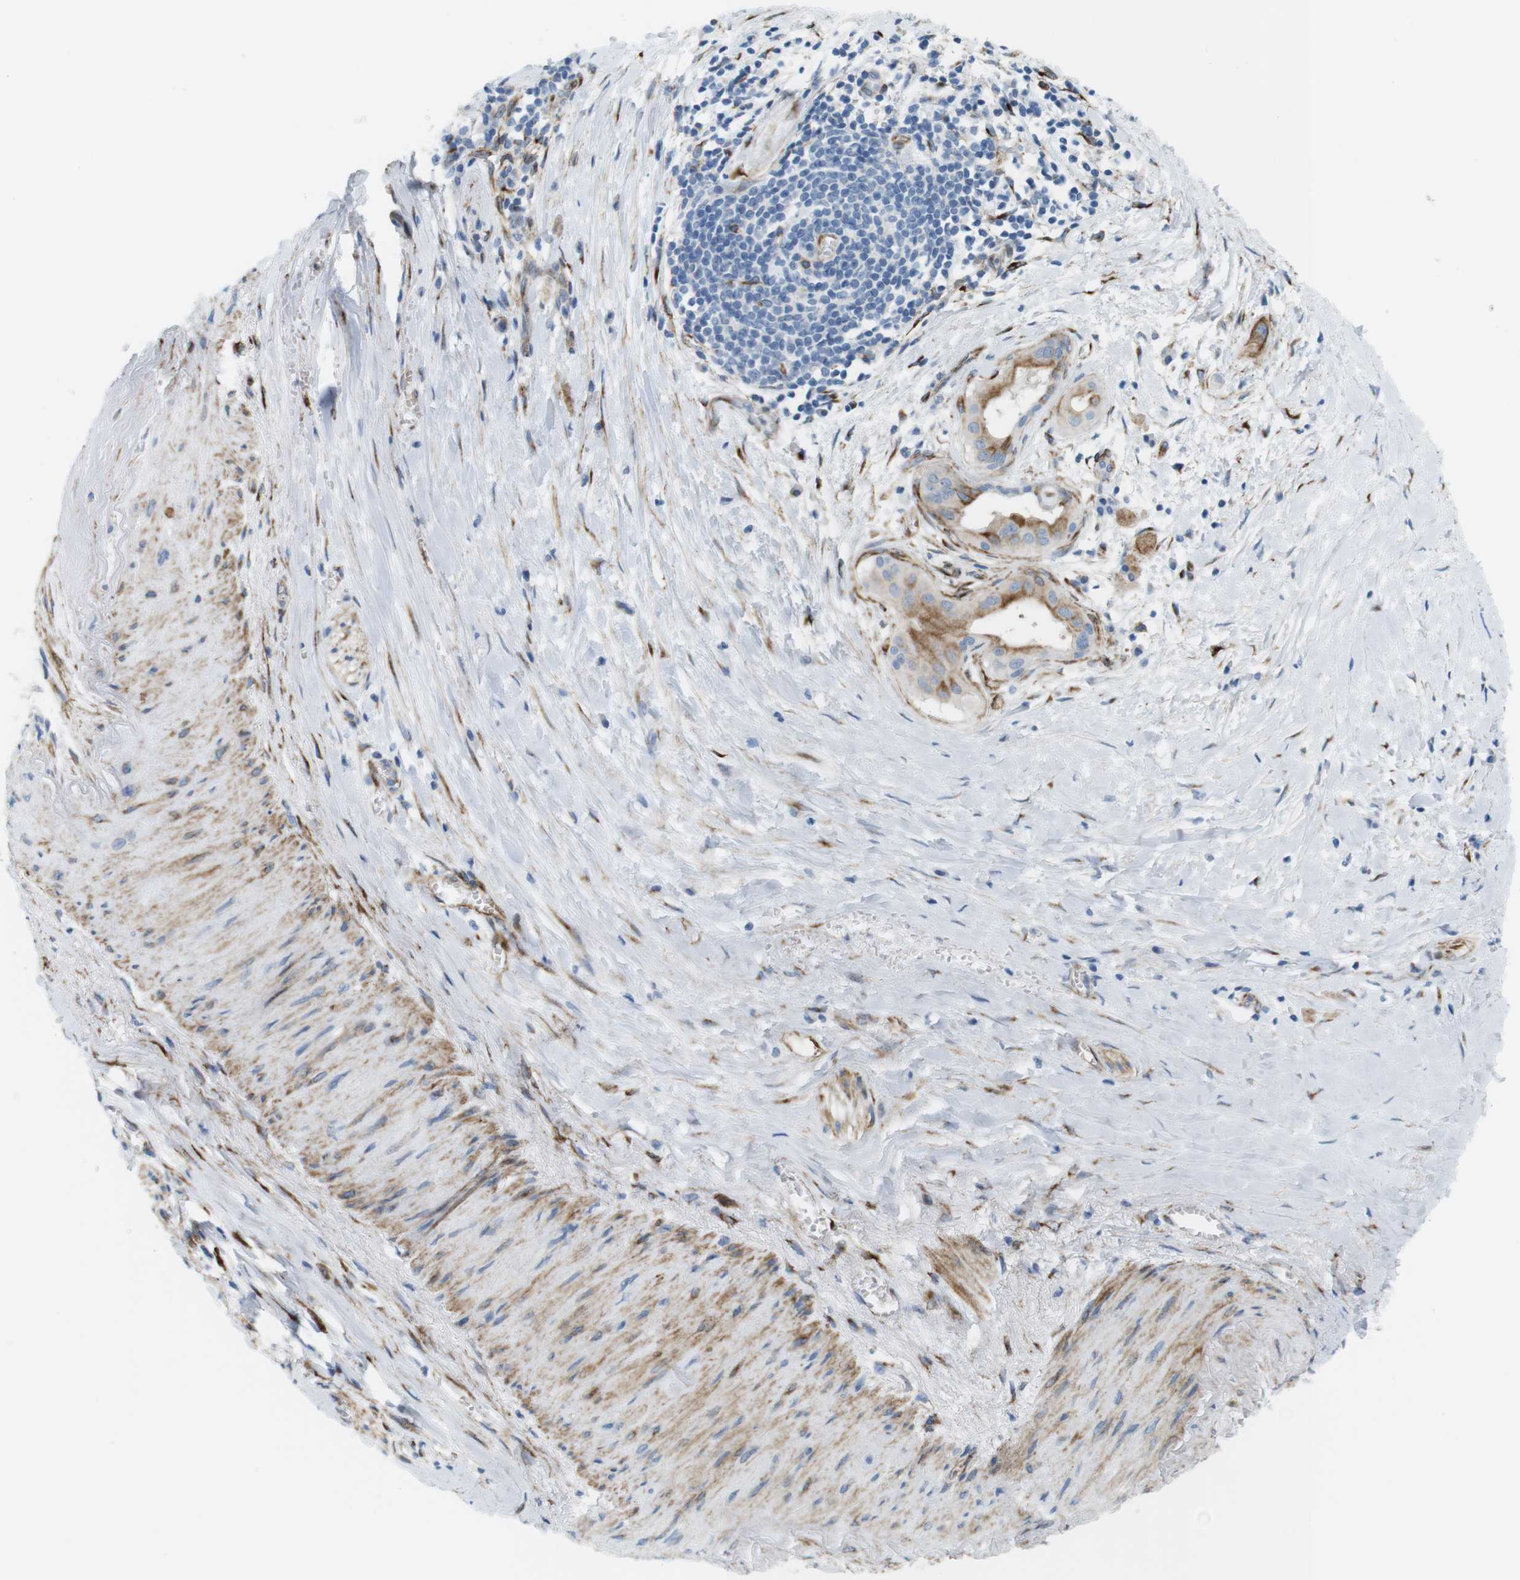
{"staining": {"intensity": "moderate", "quantity": "25%-75%", "location": "cytoplasmic/membranous"}, "tissue": "pancreatic cancer", "cell_type": "Tumor cells", "image_type": "cancer", "snomed": [{"axis": "morphology", "description": "Adenocarcinoma, NOS"}, {"axis": "topography", "description": "Pancreas"}], "caption": "Immunohistochemical staining of pancreatic cancer demonstrates medium levels of moderate cytoplasmic/membranous positivity in about 25%-75% of tumor cells.", "gene": "MYH9", "patient": {"sex": "male", "age": 55}}